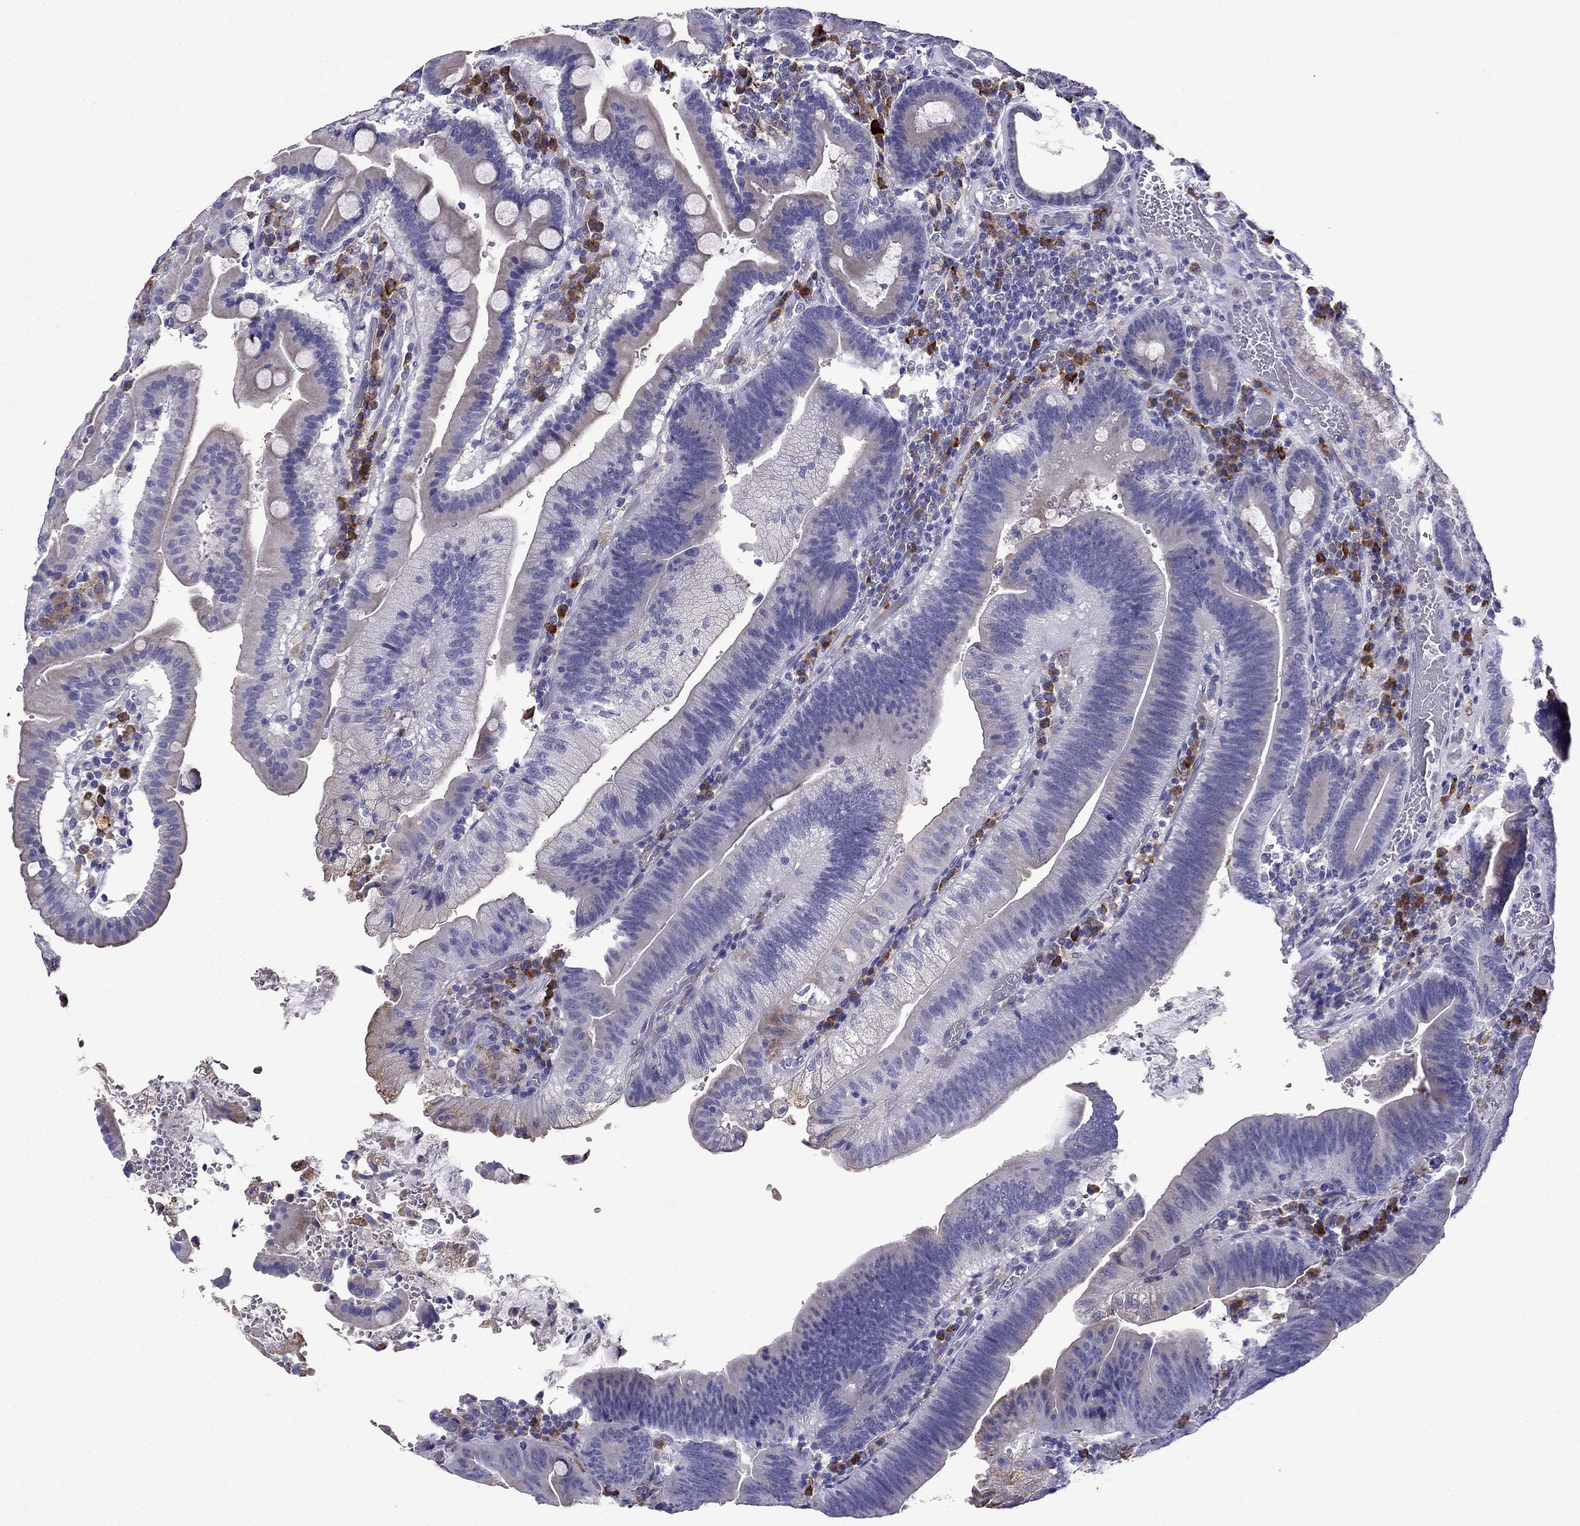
{"staining": {"intensity": "negative", "quantity": "none", "location": "none"}, "tissue": "duodenum", "cell_type": "Glandular cells", "image_type": "normal", "snomed": [{"axis": "morphology", "description": "Normal tissue, NOS"}, {"axis": "topography", "description": "Duodenum"}], "caption": "Normal duodenum was stained to show a protein in brown. There is no significant staining in glandular cells. Brightfield microscopy of immunohistochemistry stained with DAB (3,3'-diaminobenzidine) (brown) and hematoxylin (blue), captured at high magnification.", "gene": "TSSK4", "patient": {"sex": "female", "age": 62}}